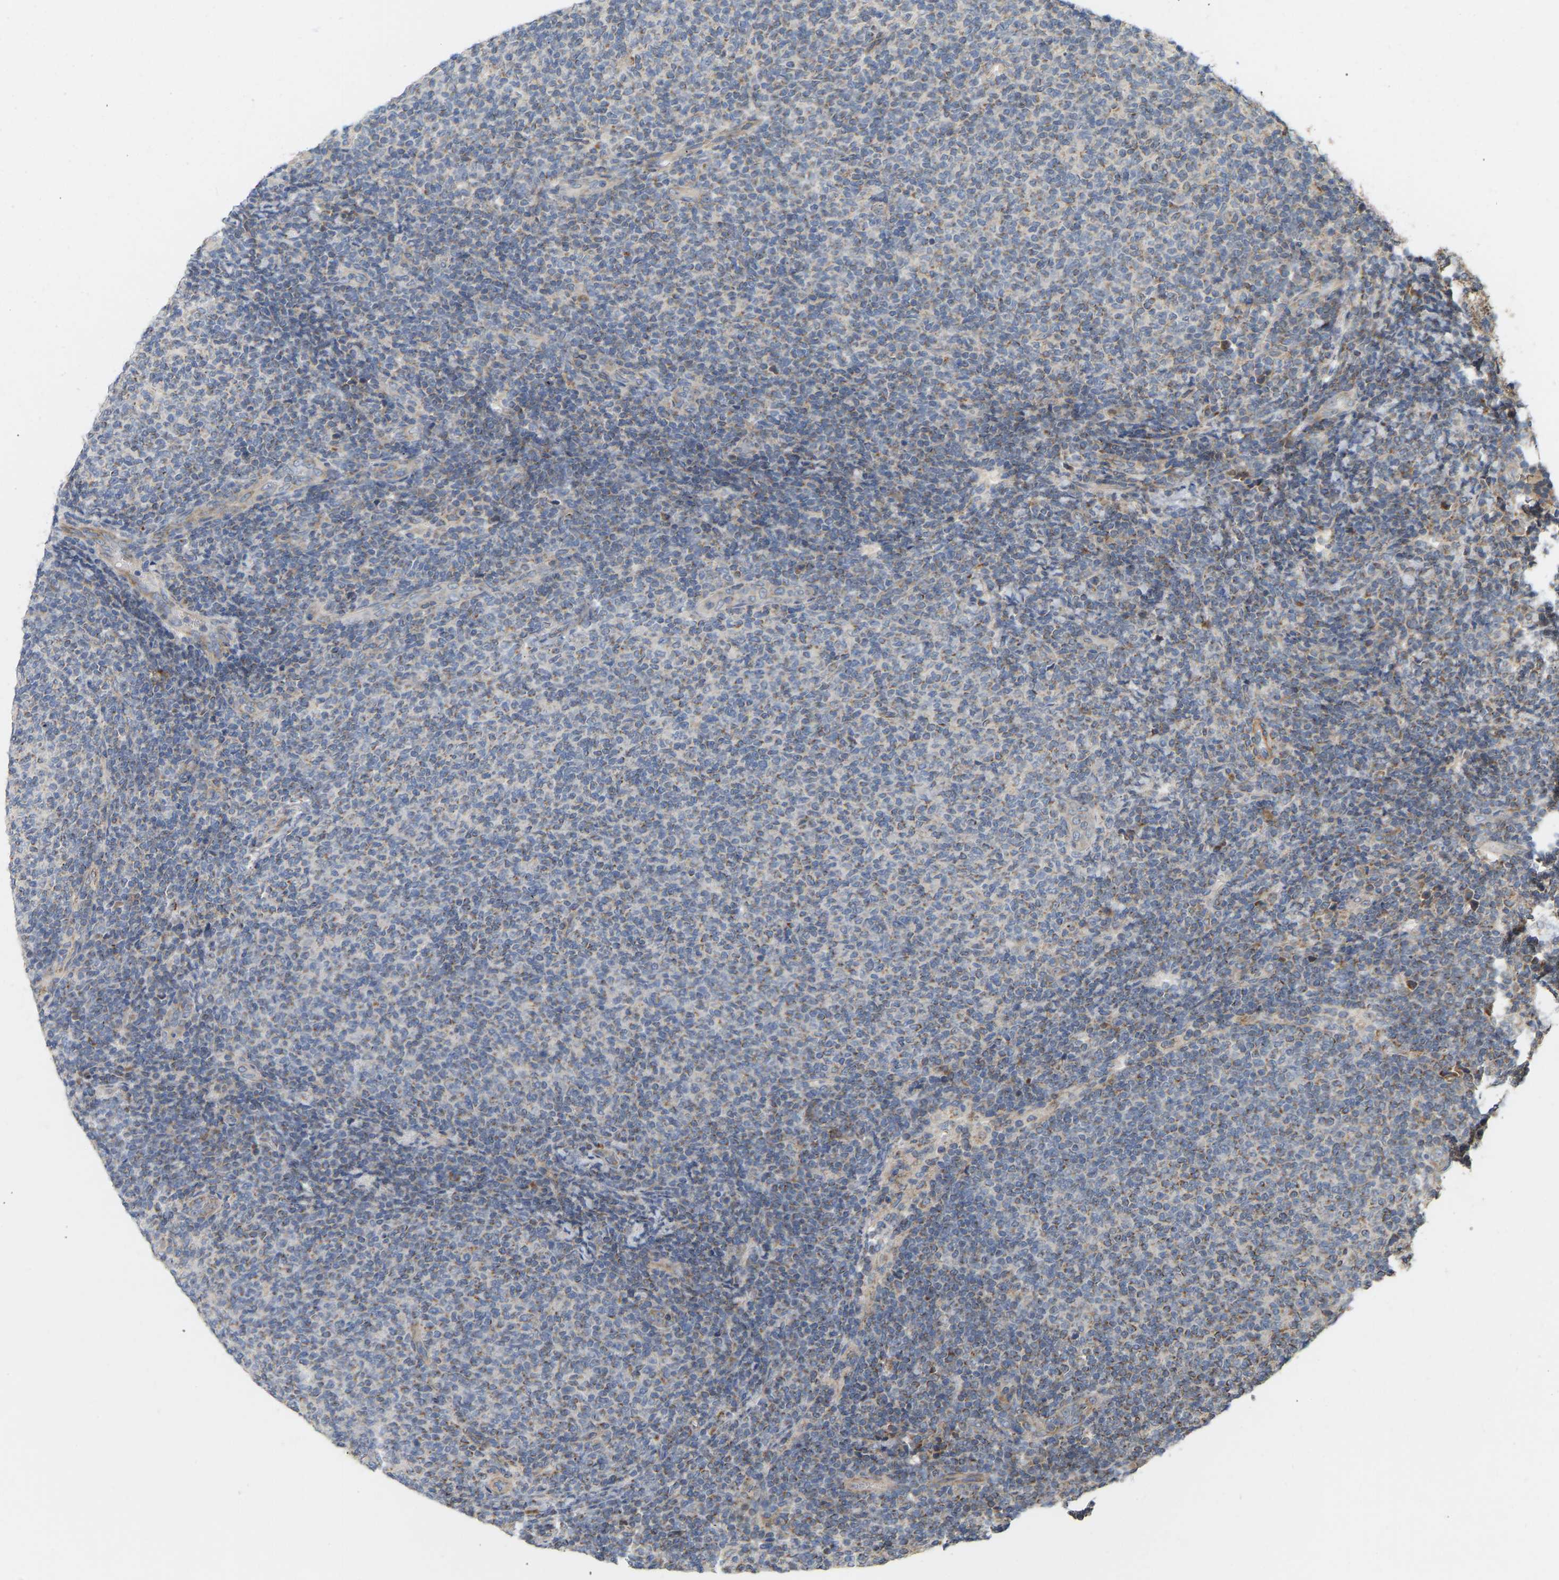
{"staining": {"intensity": "weak", "quantity": "25%-75%", "location": "cytoplasmic/membranous"}, "tissue": "lymphoma", "cell_type": "Tumor cells", "image_type": "cancer", "snomed": [{"axis": "morphology", "description": "Malignant lymphoma, non-Hodgkin's type, Low grade"}, {"axis": "topography", "description": "Lymph node"}], "caption": "Tumor cells demonstrate weak cytoplasmic/membranous positivity in approximately 25%-75% of cells in lymphoma. (DAB IHC, brown staining for protein, blue staining for nuclei).", "gene": "HACD2", "patient": {"sex": "male", "age": 66}}